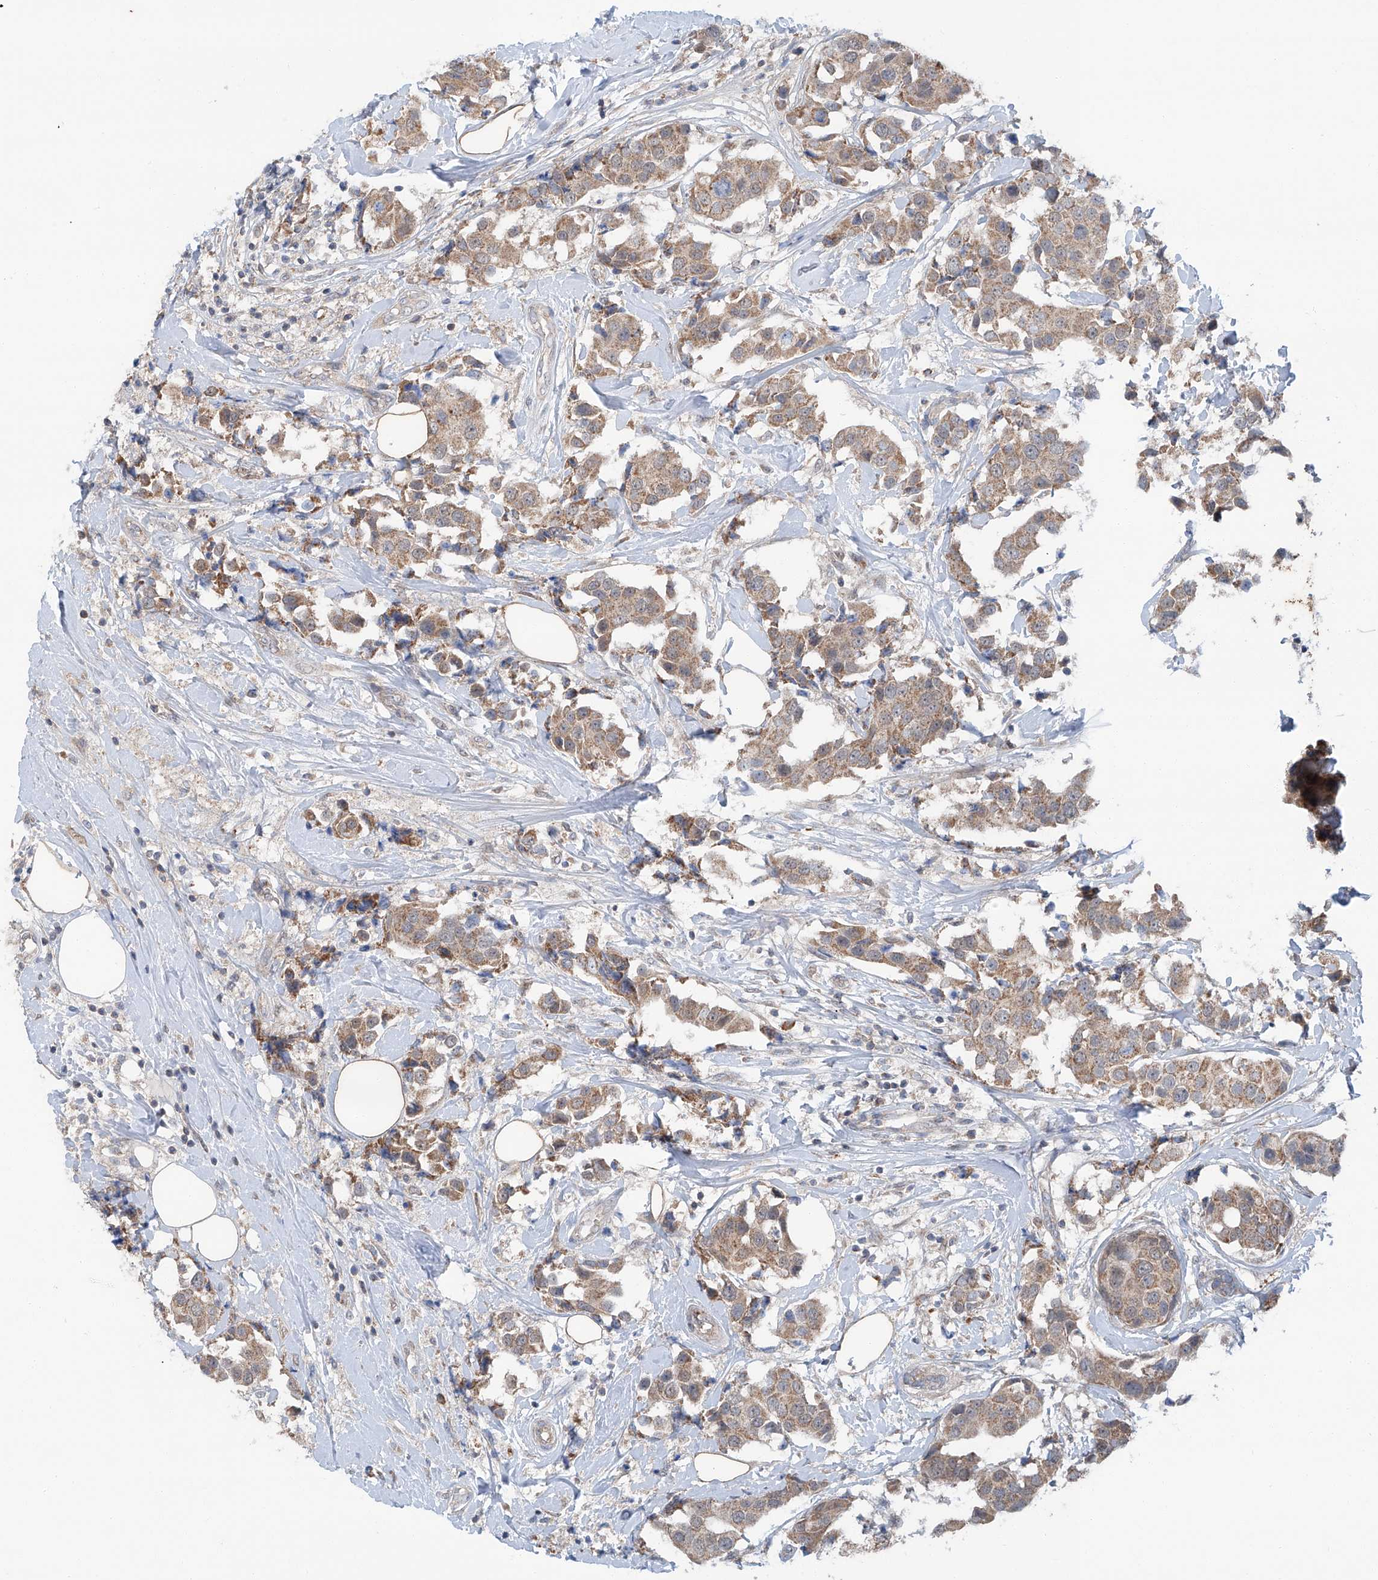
{"staining": {"intensity": "moderate", "quantity": ">75%", "location": "cytoplasmic/membranous"}, "tissue": "breast cancer", "cell_type": "Tumor cells", "image_type": "cancer", "snomed": [{"axis": "morphology", "description": "Normal tissue, NOS"}, {"axis": "morphology", "description": "Duct carcinoma"}, {"axis": "topography", "description": "Breast"}], "caption": "Approximately >75% of tumor cells in breast cancer (infiltrating ductal carcinoma) reveal moderate cytoplasmic/membranous protein positivity as visualized by brown immunohistochemical staining.", "gene": "SIX4", "patient": {"sex": "female", "age": 39}}